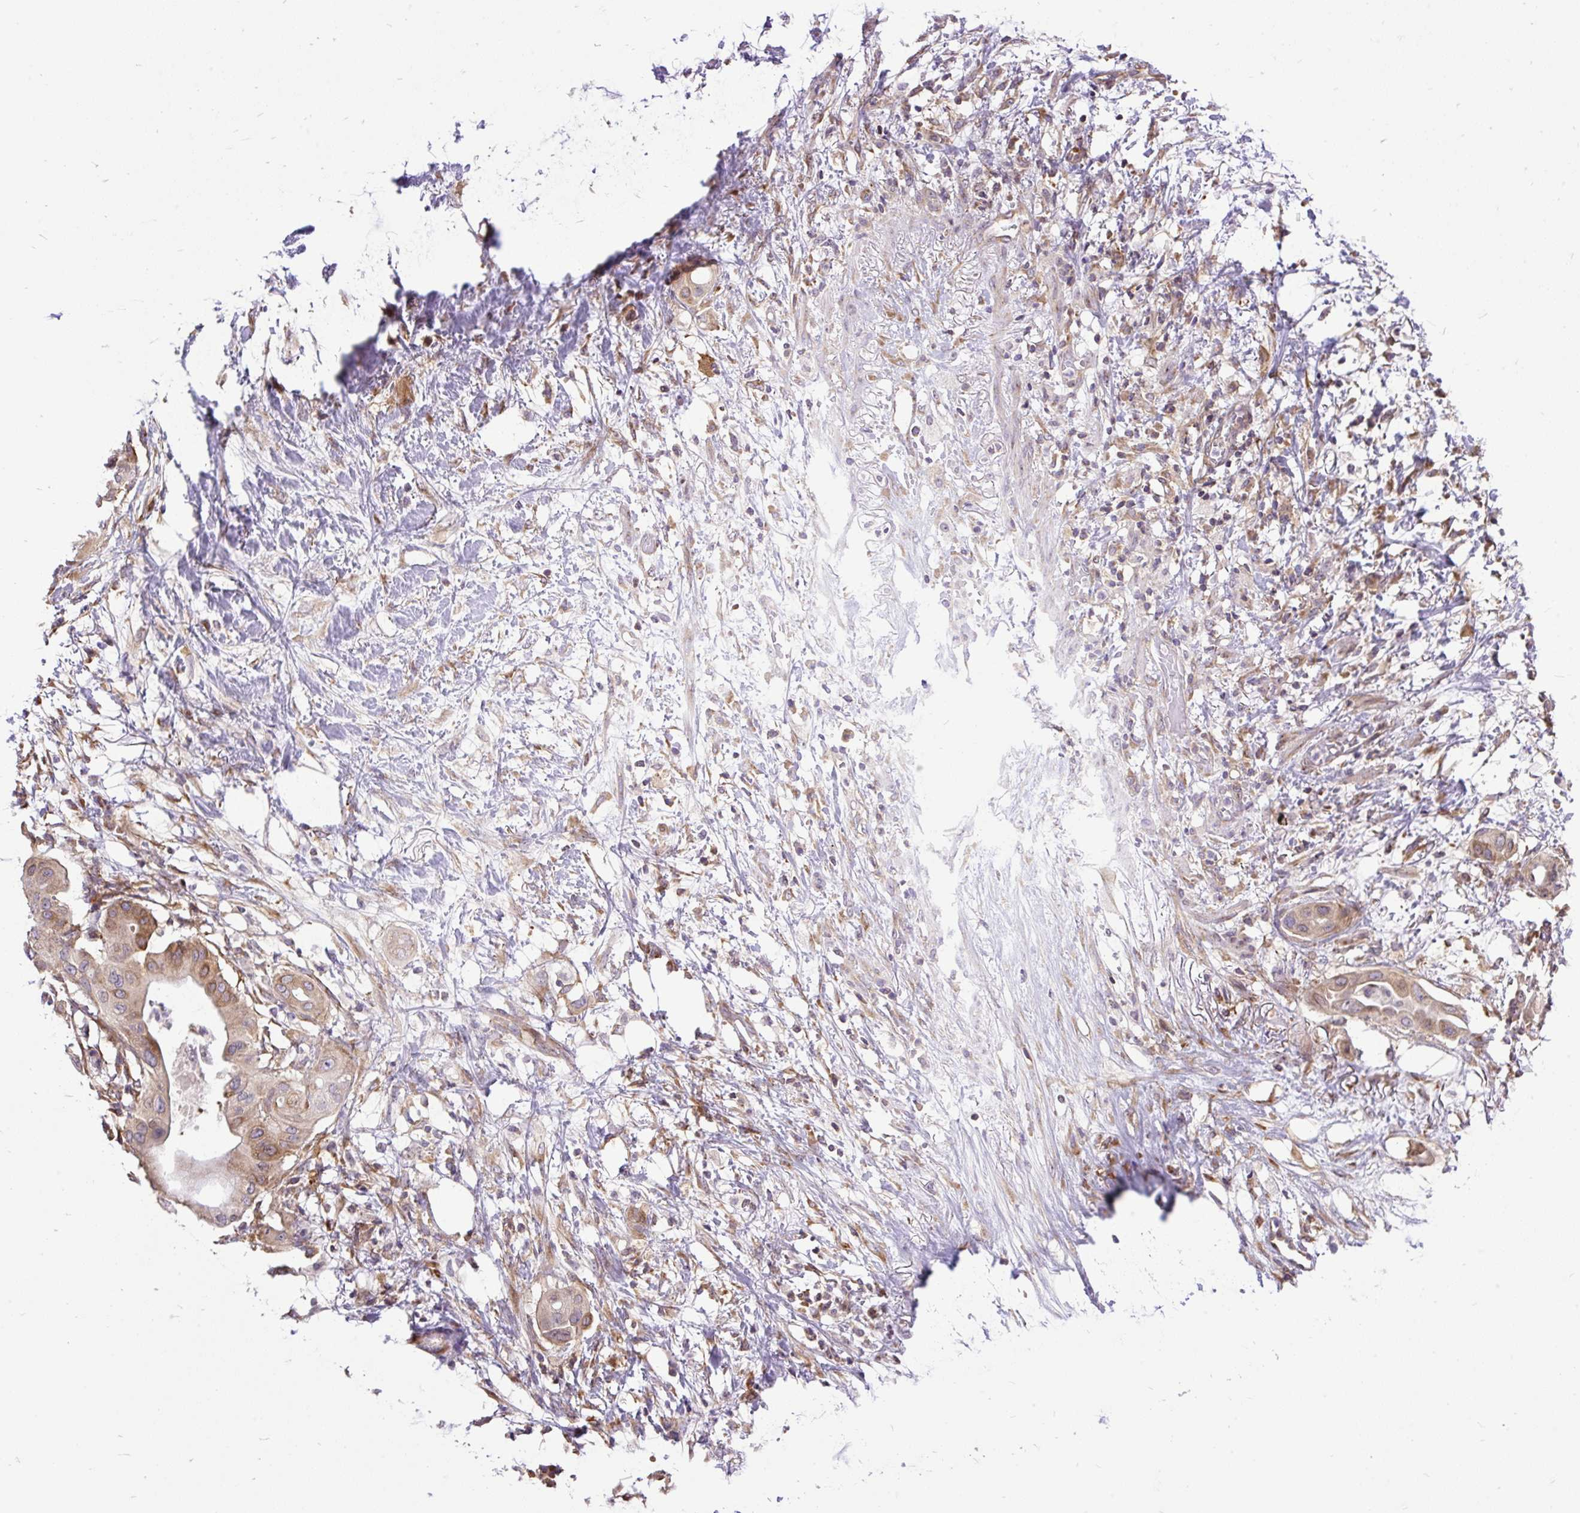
{"staining": {"intensity": "moderate", "quantity": "<25%", "location": "cytoplasmic/membranous"}, "tissue": "pancreatic cancer", "cell_type": "Tumor cells", "image_type": "cancer", "snomed": [{"axis": "morphology", "description": "Adenocarcinoma, NOS"}, {"axis": "topography", "description": "Pancreas"}], "caption": "Immunohistochemical staining of adenocarcinoma (pancreatic) displays low levels of moderate cytoplasmic/membranous protein positivity in approximately <25% of tumor cells.", "gene": "TRIM17", "patient": {"sex": "male", "age": 68}}